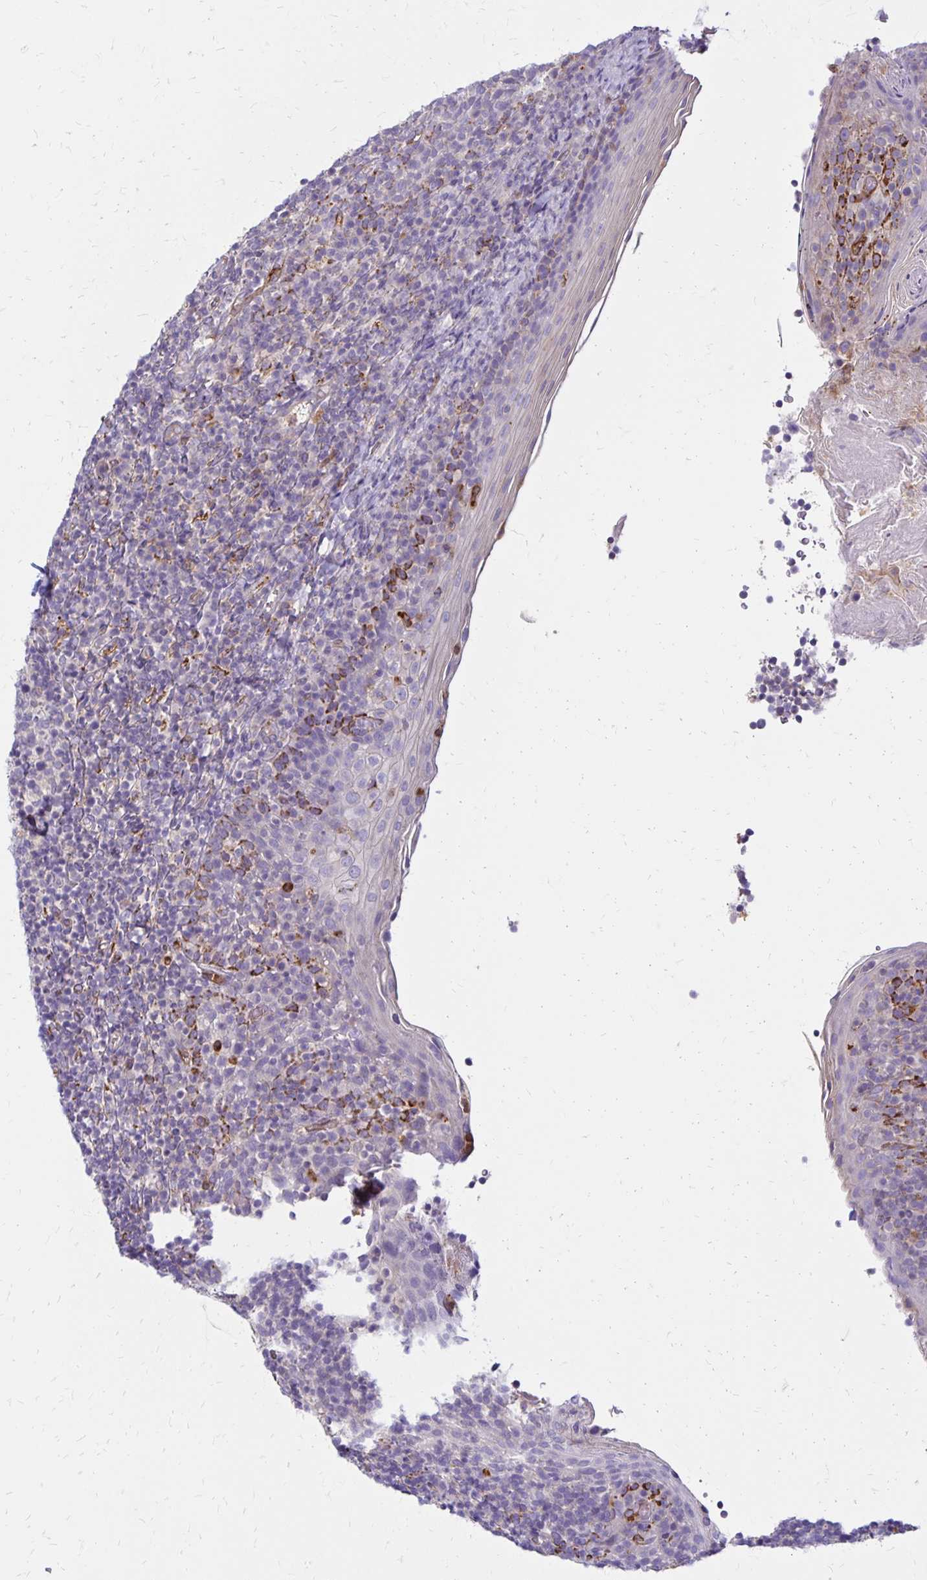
{"staining": {"intensity": "negative", "quantity": "none", "location": "none"}, "tissue": "tonsil", "cell_type": "Germinal center cells", "image_type": "normal", "snomed": [{"axis": "morphology", "description": "Normal tissue, NOS"}, {"axis": "topography", "description": "Tonsil"}], "caption": "Germinal center cells are negative for brown protein staining in benign tonsil. The staining was performed using DAB to visualize the protein expression in brown, while the nuclei were stained in blue with hematoxylin (Magnification: 20x).", "gene": "TTYH1", "patient": {"sex": "female", "age": 10}}